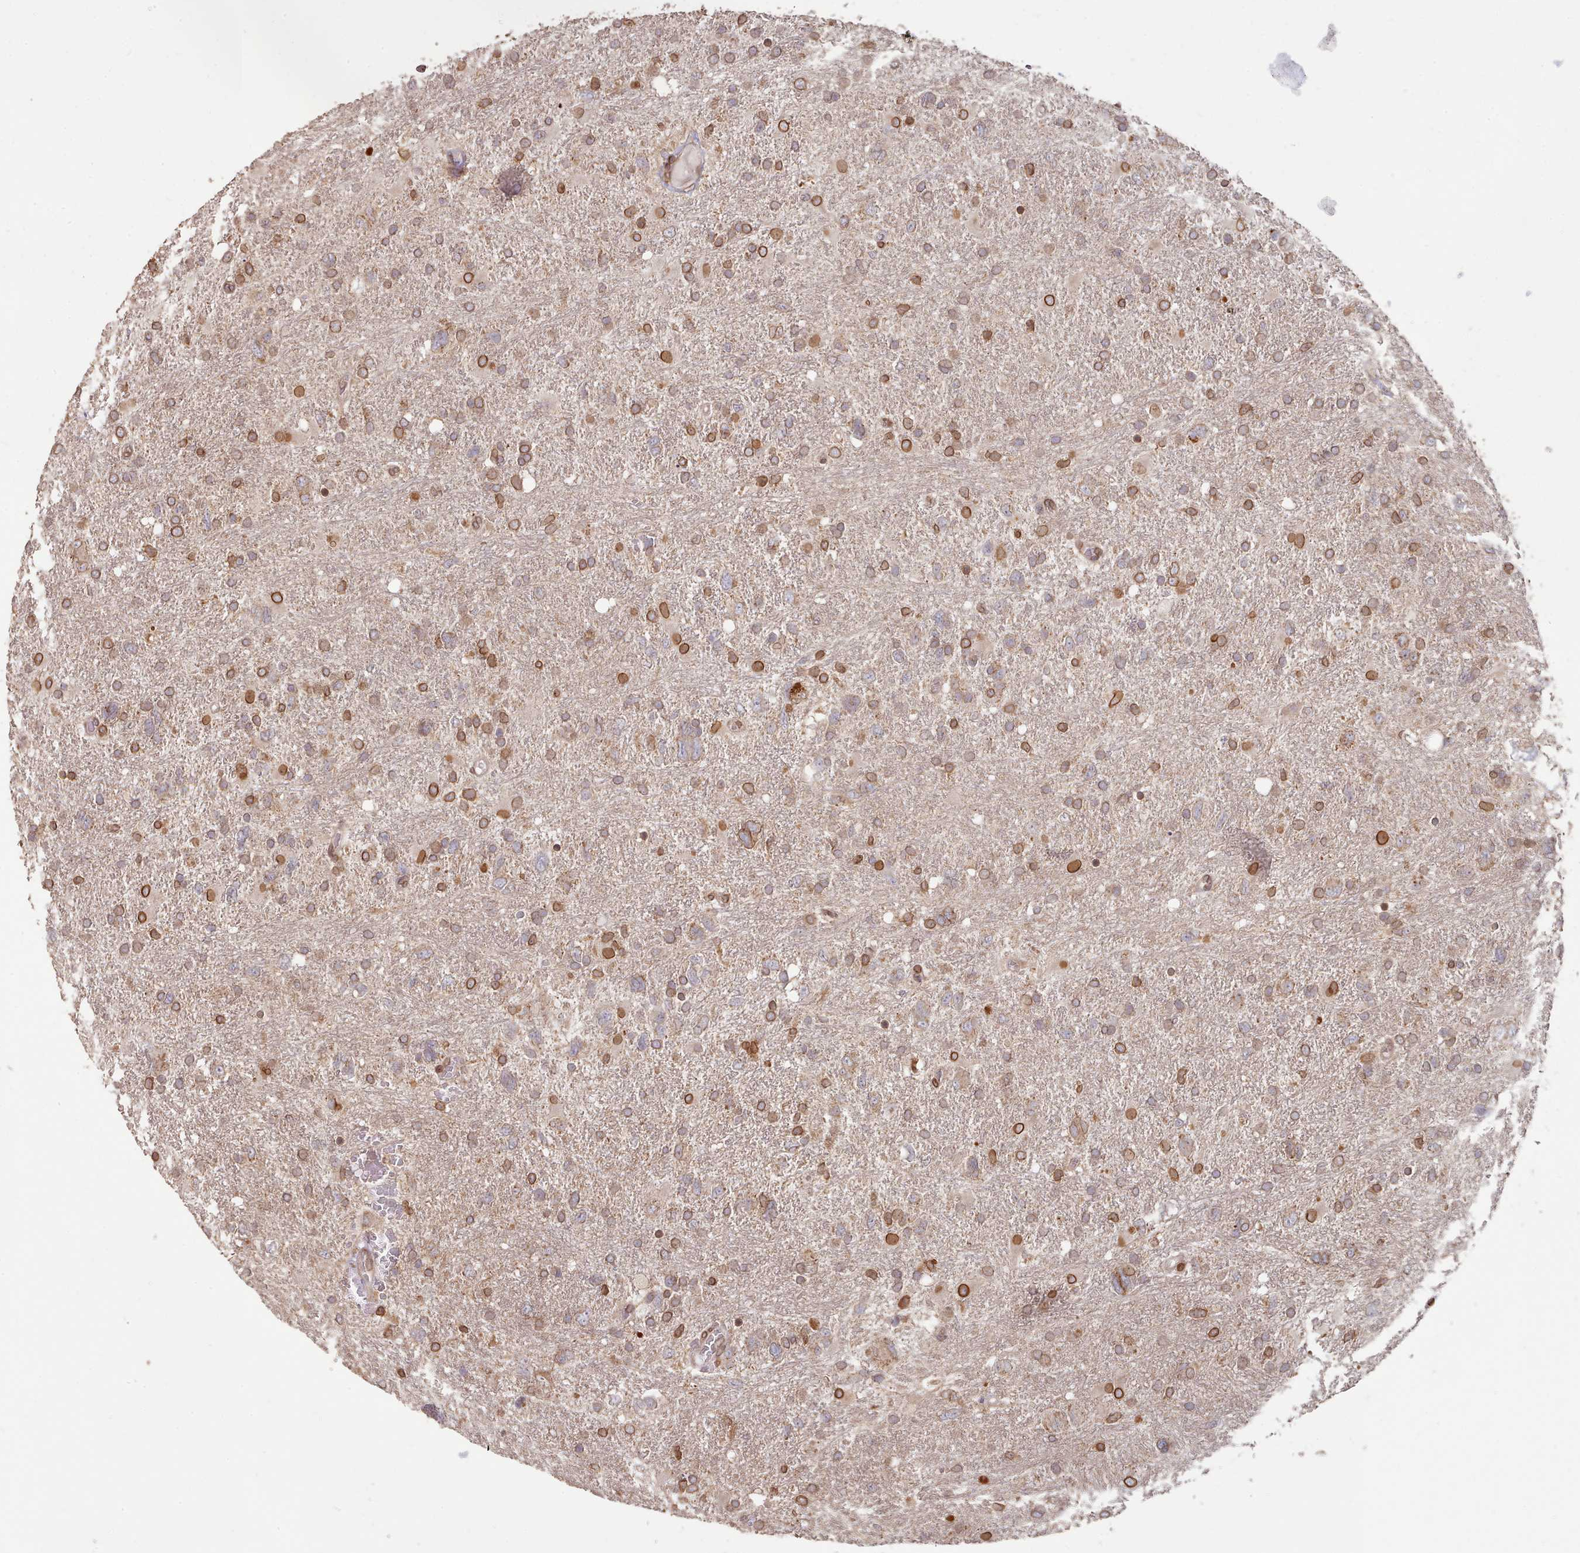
{"staining": {"intensity": "moderate", "quantity": "25%-75%", "location": "cytoplasmic/membranous,nuclear"}, "tissue": "glioma", "cell_type": "Tumor cells", "image_type": "cancer", "snomed": [{"axis": "morphology", "description": "Glioma, malignant, High grade"}, {"axis": "topography", "description": "Brain"}], "caption": "The micrograph displays immunohistochemical staining of malignant glioma (high-grade). There is moderate cytoplasmic/membranous and nuclear positivity is present in approximately 25%-75% of tumor cells.", "gene": "TOR1AIP1", "patient": {"sex": "male", "age": 61}}